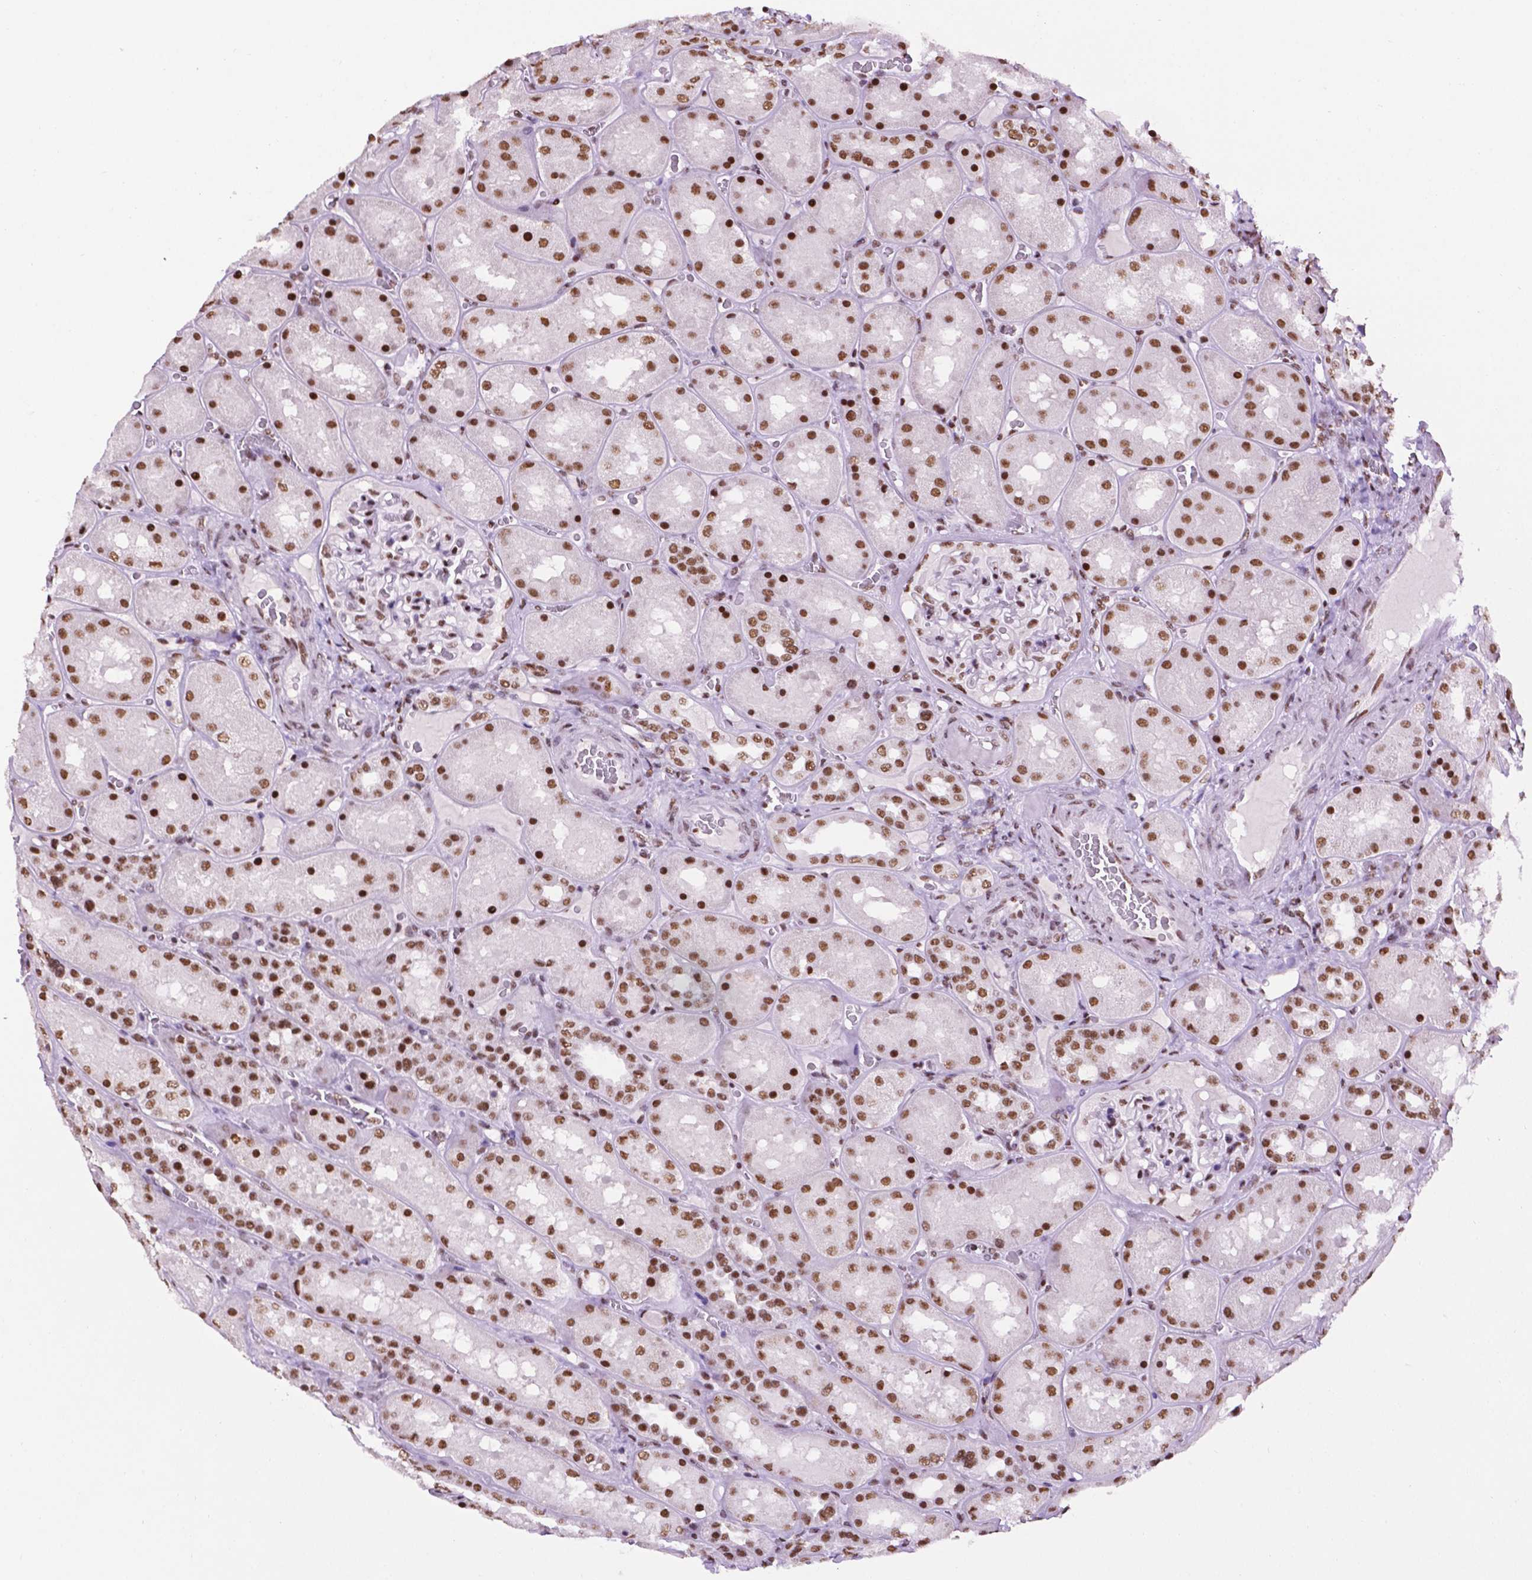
{"staining": {"intensity": "moderate", "quantity": "25%-75%", "location": "nuclear"}, "tissue": "kidney", "cell_type": "Cells in glomeruli", "image_type": "normal", "snomed": [{"axis": "morphology", "description": "Normal tissue, NOS"}, {"axis": "topography", "description": "Kidney"}], "caption": "High-magnification brightfield microscopy of unremarkable kidney stained with DAB (brown) and counterstained with hematoxylin (blue). cells in glomeruli exhibit moderate nuclear staining is present in approximately25%-75% of cells. The staining was performed using DAB to visualize the protein expression in brown, while the nuclei were stained in blue with hematoxylin (Magnification: 20x).", "gene": "CCAR2", "patient": {"sex": "male", "age": 73}}